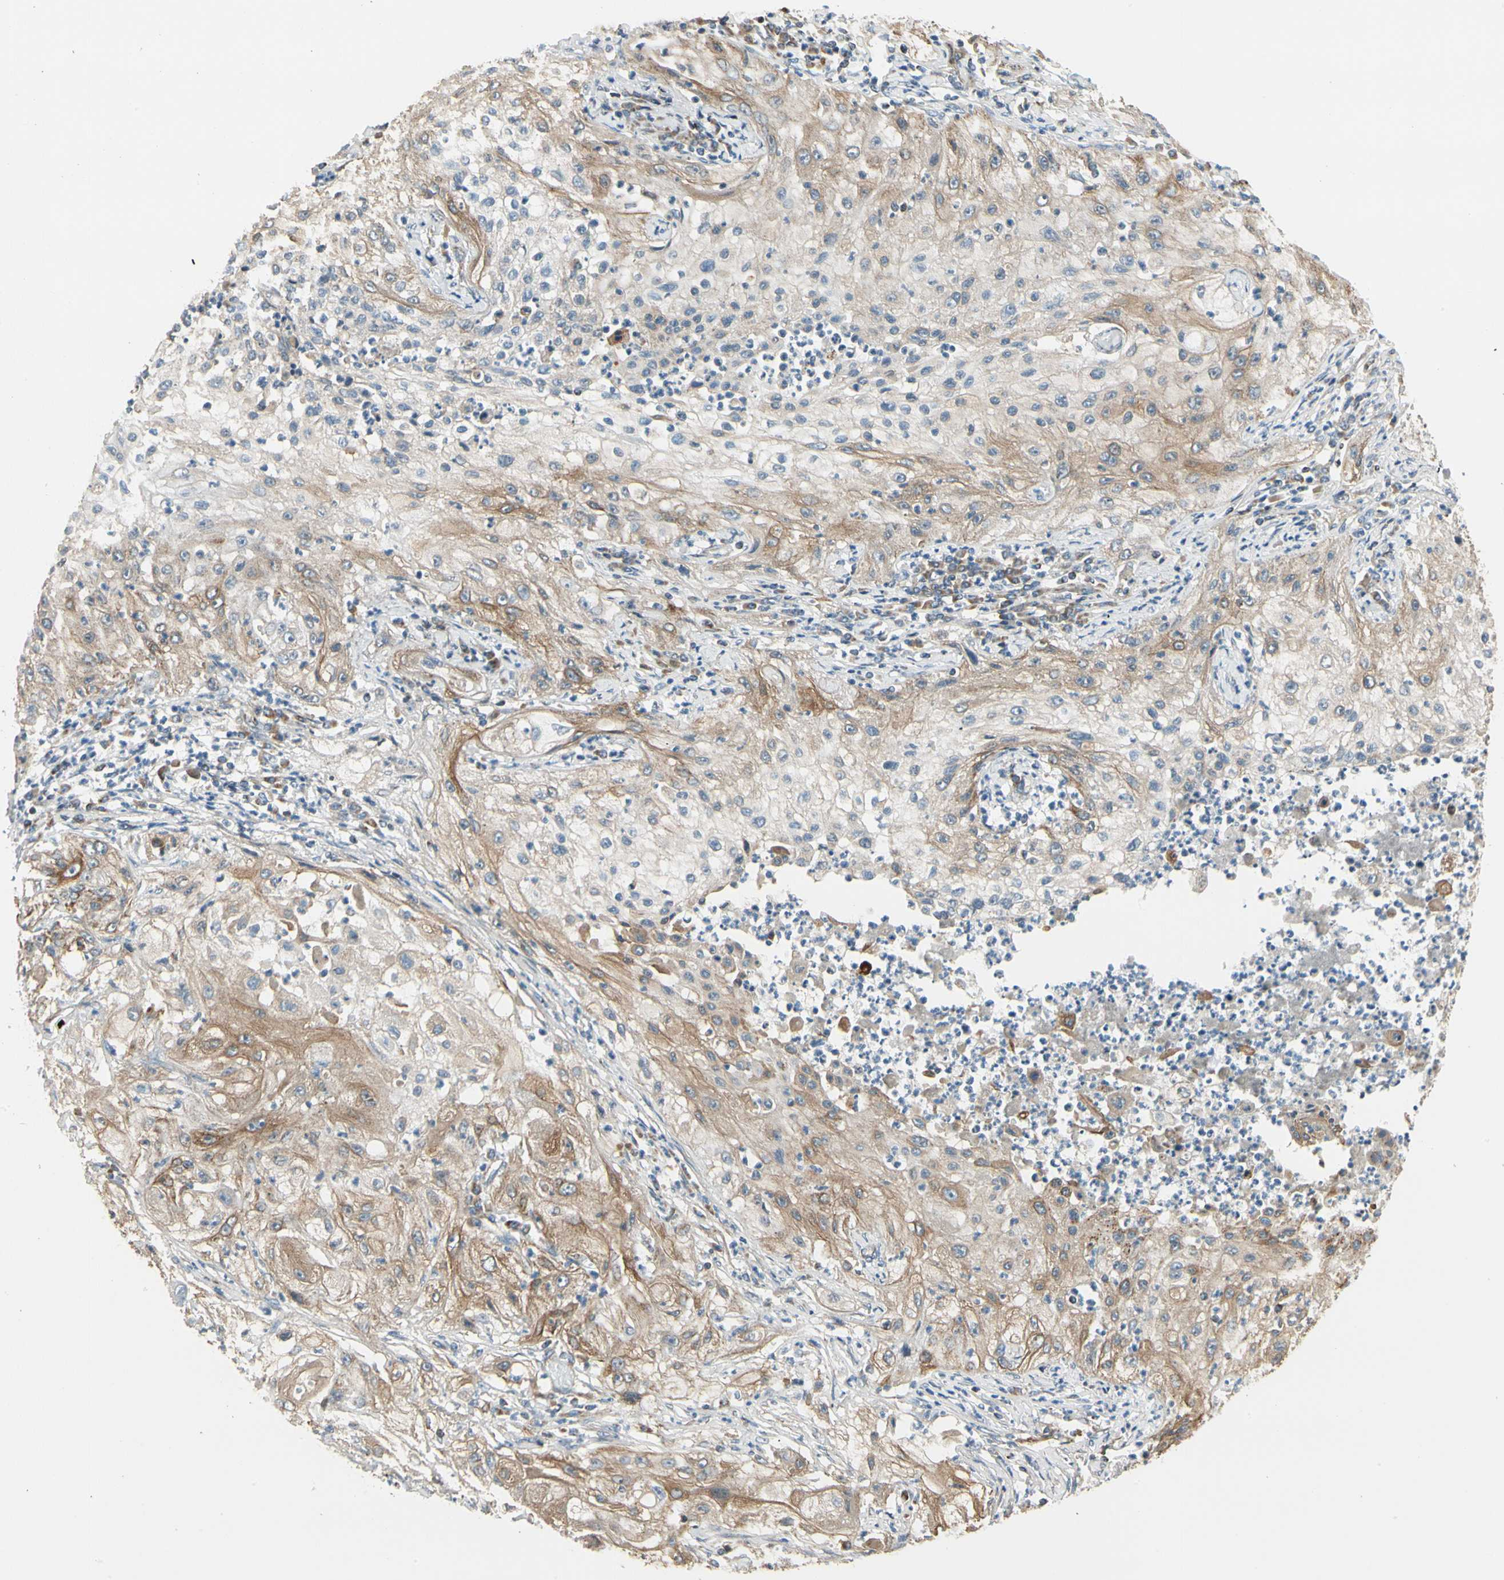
{"staining": {"intensity": "moderate", "quantity": "25%-75%", "location": "cytoplasmic/membranous"}, "tissue": "lung cancer", "cell_type": "Tumor cells", "image_type": "cancer", "snomed": [{"axis": "morphology", "description": "Inflammation, NOS"}, {"axis": "morphology", "description": "Squamous cell carcinoma, NOS"}, {"axis": "topography", "description": "Lymph node"}, {"axis": "topography", "description": "Soft tissue"}, {"axis": "topography", "description": "Lung"}], "caption": "Lung squamous cell carcinoma tissue displays moderate cytoplasmic/membranous positivity in about 25%-75% of tumor cells, visualized by immunohistochemistry. (DAB (3,3'-diaminobenzidine) IHC, brown staining for protein, blue staining for nuclei).", "gene": "EPHB3", "patient": {"sex": "male", "age": 66}}